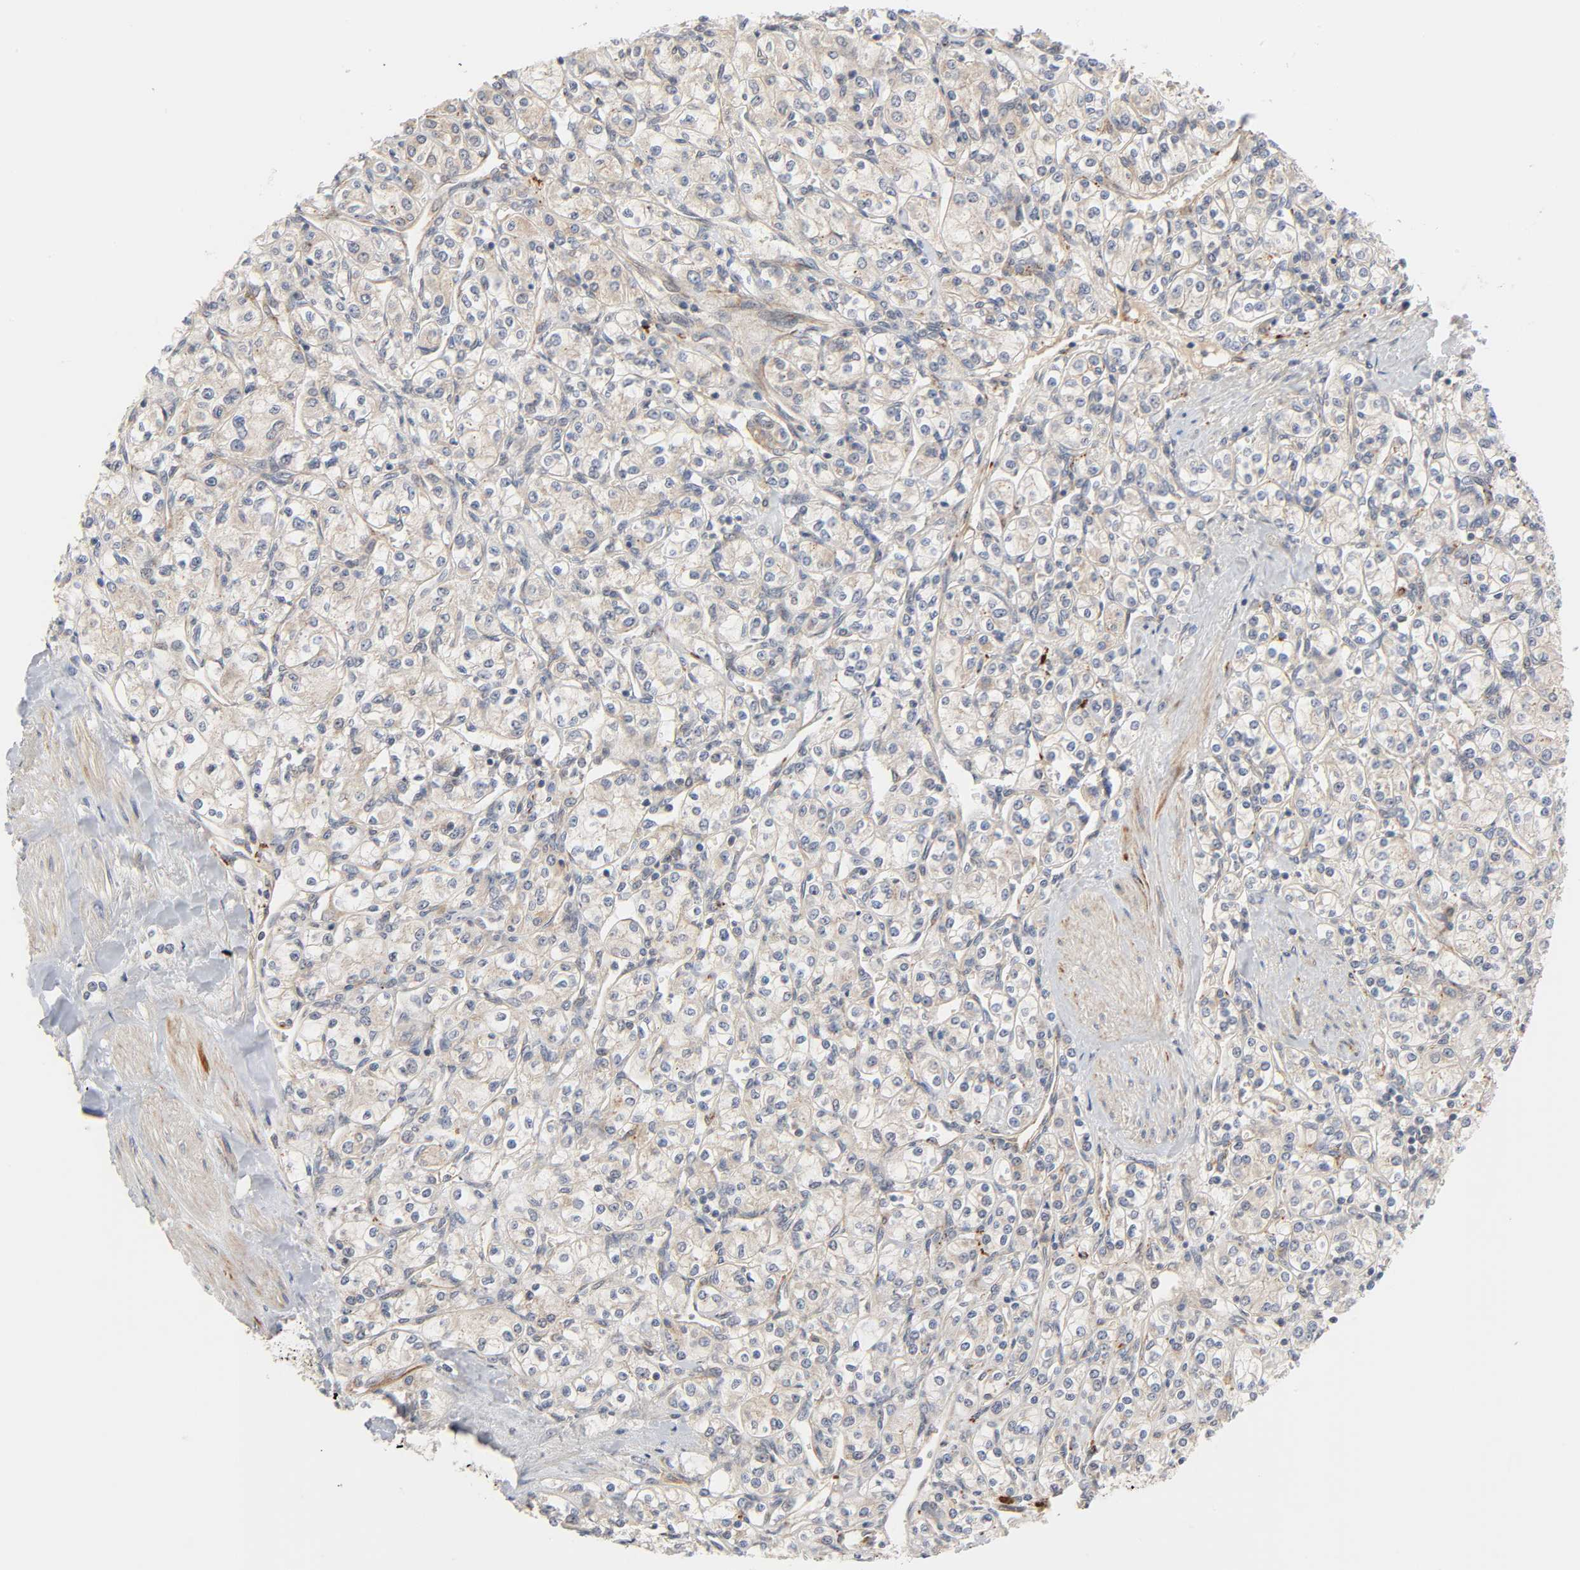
{"staining": {"intensity": "weak", "quantity": ">75%", "location": "cytoplasmic/membranous"}, "tissue": "renal cancer", "cell_type": "Tumor cells", "image_type": "cancer", "snomed": [{"axis": "morphology", "description": "Adenocarcinoma, NOS"}, {"axis": "topography", "description": "Kidney"}], "caption": "This histopathology image demonstrates IHC staining of renal cancer (adenocarcinoma), with low weak cytoplasmic/membranous positivity in approximately >75% of tumor cells.", "gene": "REEP6", "patient": {"sex": "male", "age": 77}}